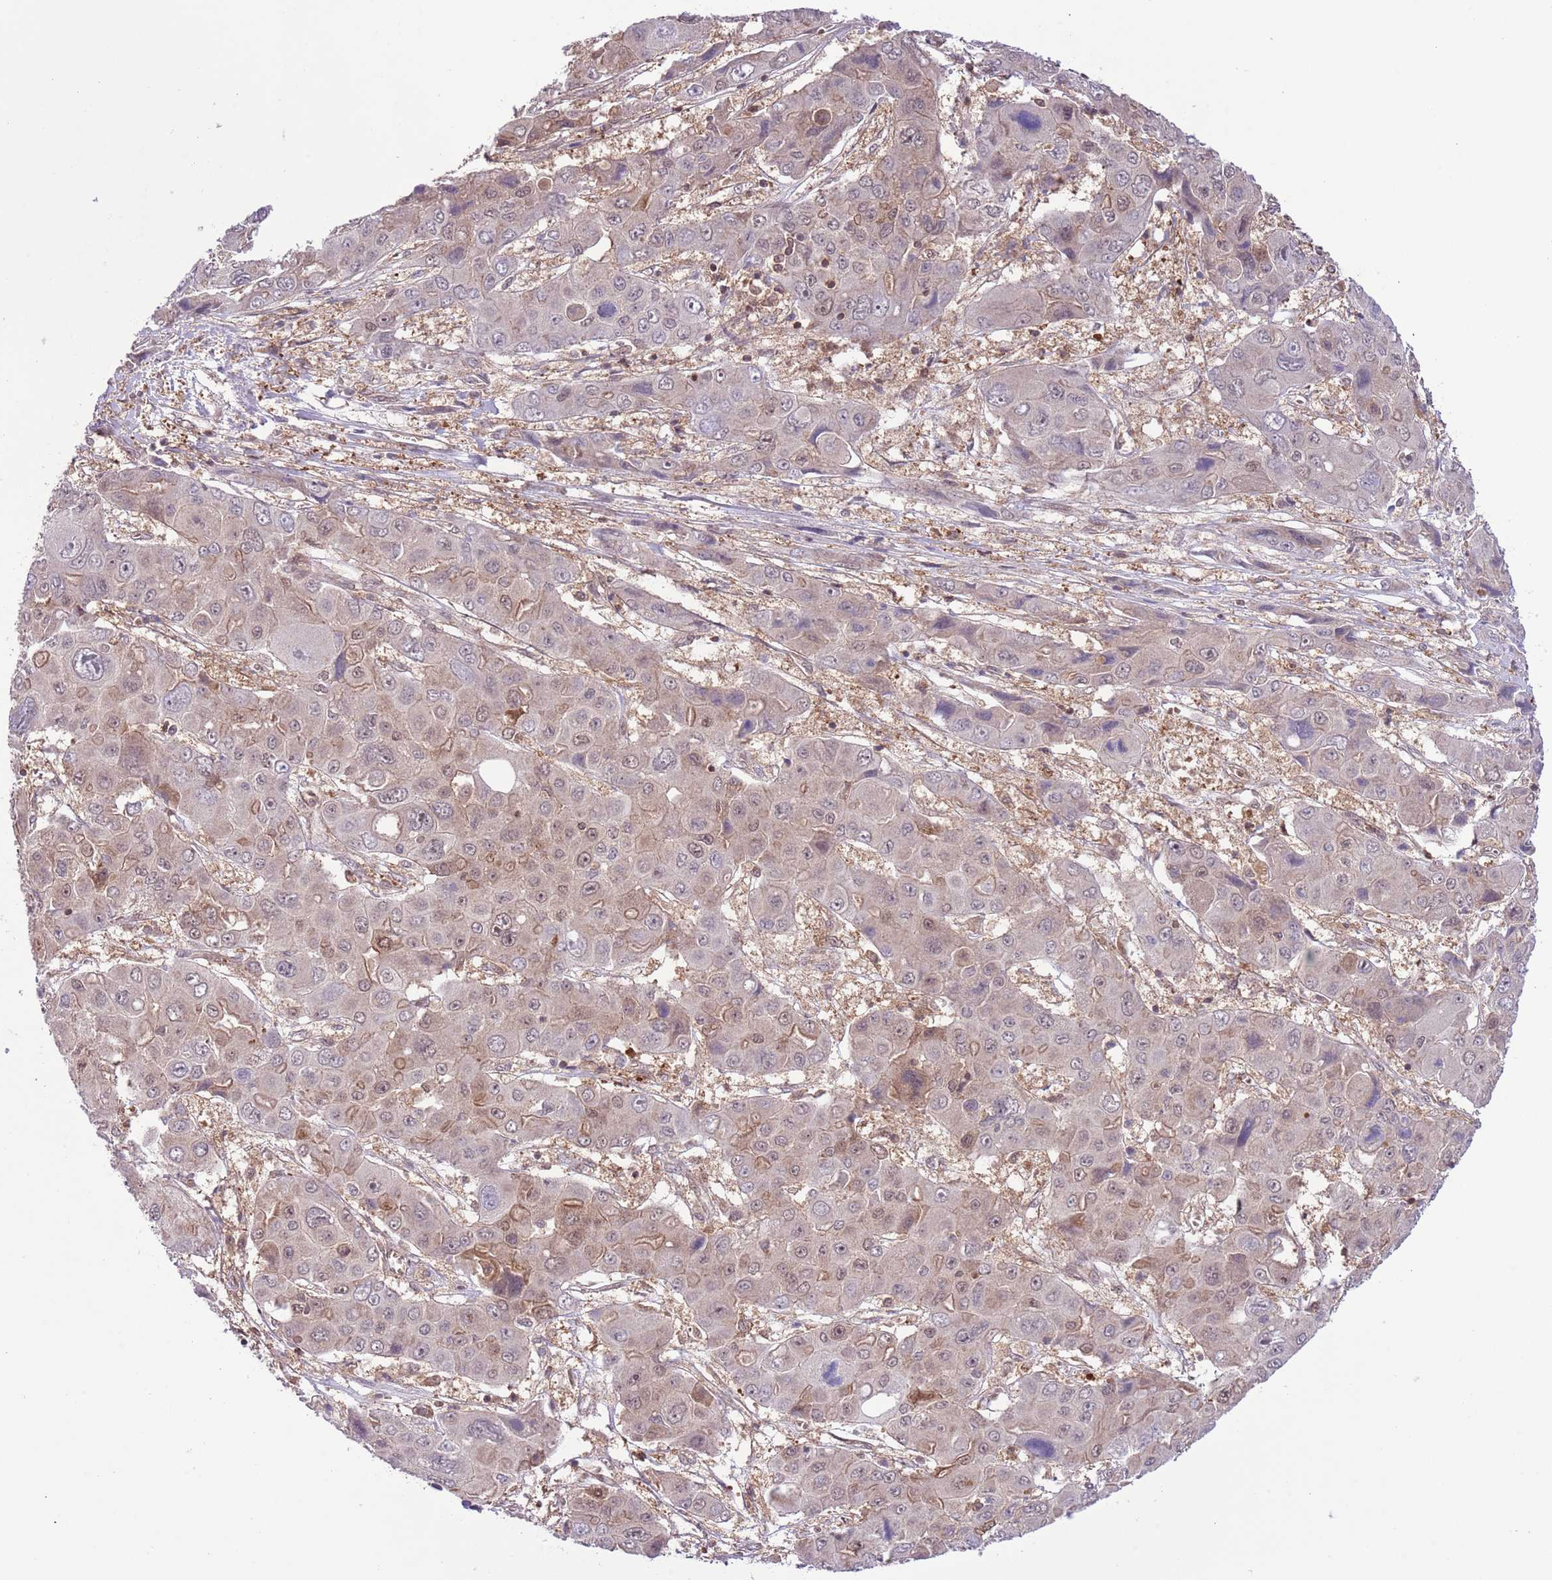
{"staining": {"intensity": "weak", "quantity": "25%-75%", "location": "cytoplasmic/membranous,nuclear"}, "tissue": "liver cancer", "cell_type": "Tumor cells", "image_type": "cancer", "snomed": [{"axis": "morphology", "description": "Cholangiocarcinoma"}, {"axis": "topography", "description": "Liver"}], "caption": "This is a micrograph of immunohistochemistry staining of cholangiocarcinoma (liver), which shows weak positivity in the cytoplasmic/membranous and nuclear of tumor cells.", "gene": "HDHD2", "patient": {"sex": "male", "age": 67}}